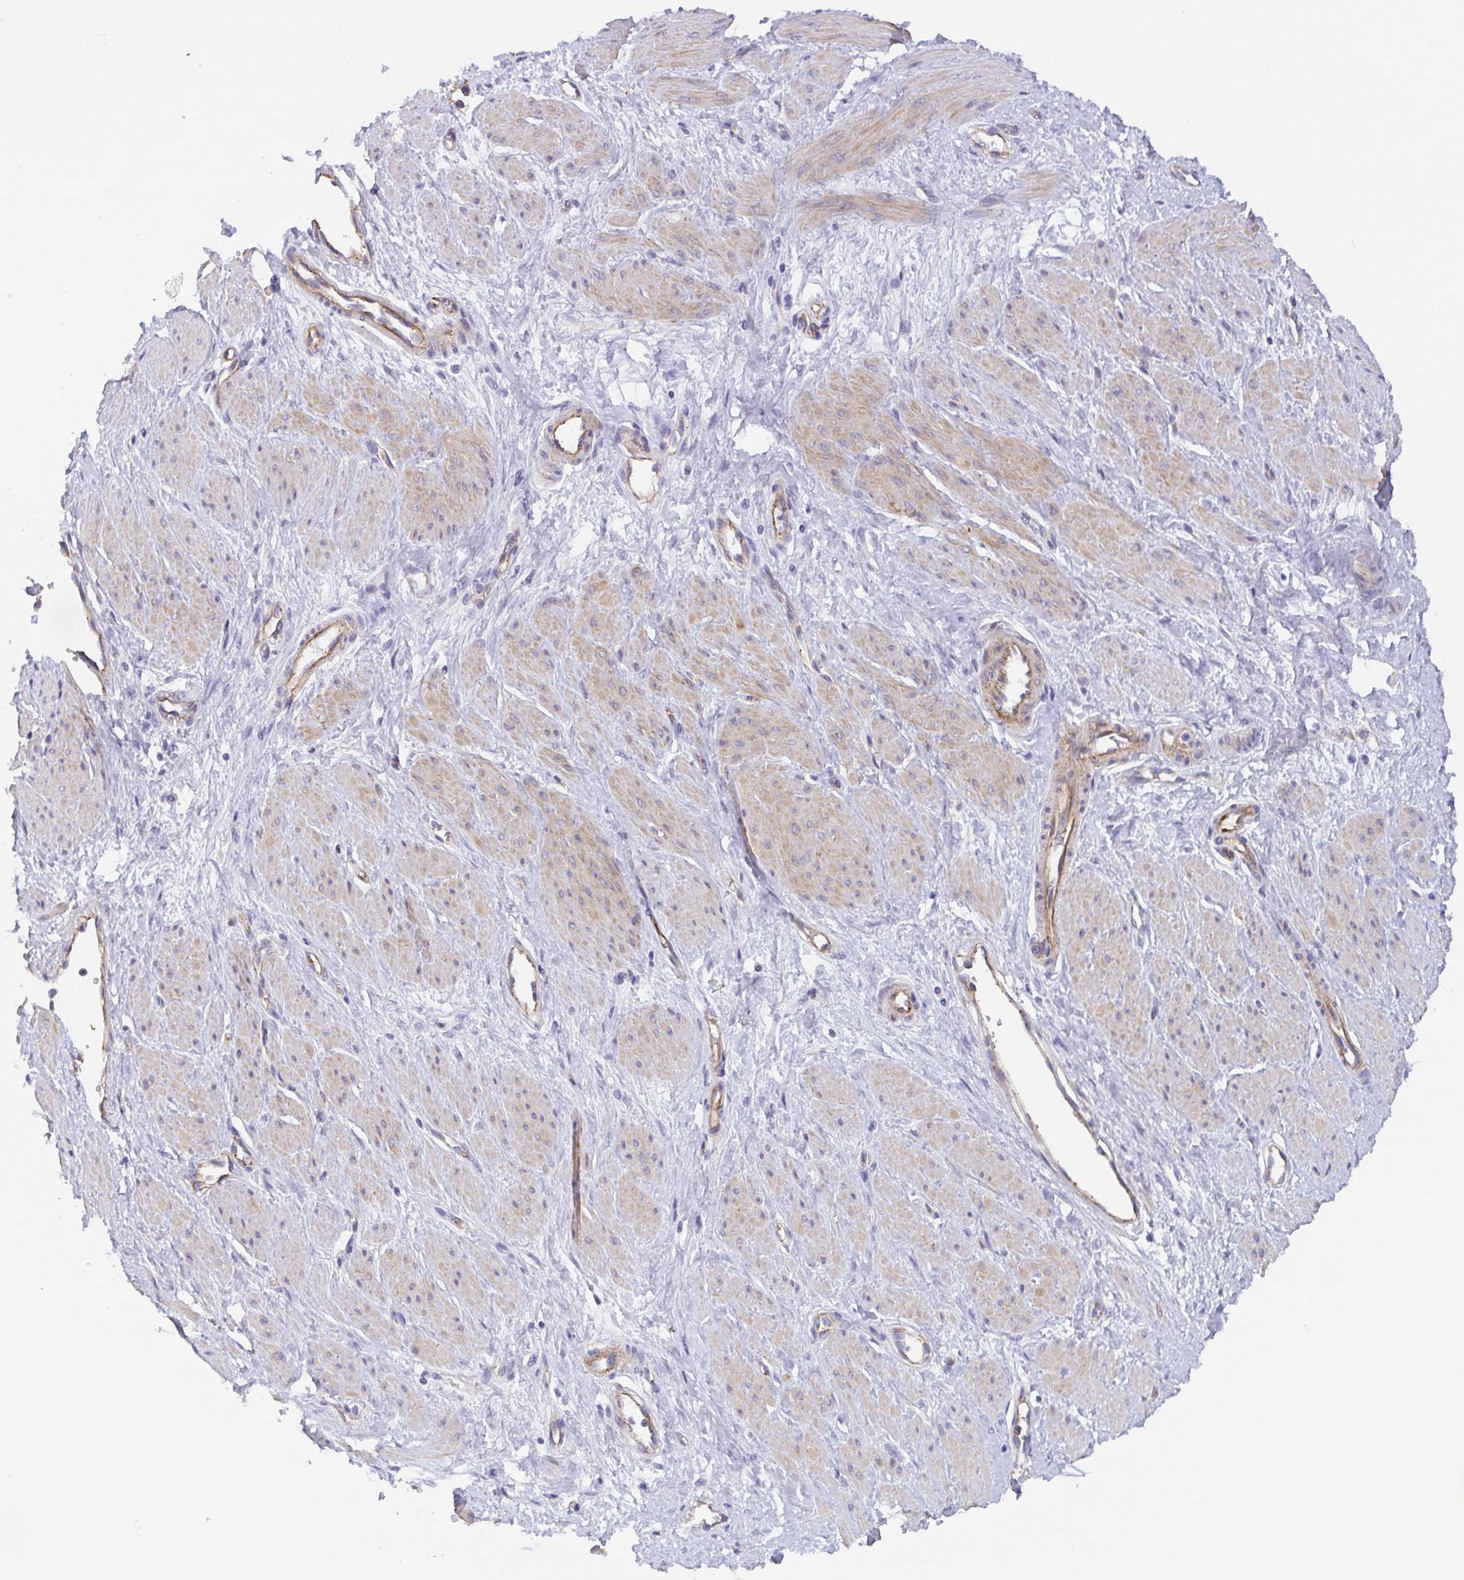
{"staining": {"intensity": "weak", "quantity": "25%-75%", "location": "cytoplasmic/membranous"}, "tissue": "smooth muscle", "cell_type": "Smooth muscle cells", "image_type": "normal", "snomed": [{"axis": "morphology", "description": "Normal tissue, NOS"}, {"axis": "topography", "description": "Smooth muscle"}, {"axis": "topography", "description": "Uterus"}], "caption": "Smooth muscle cells exhibit low levels of weak cytoplasmic/membranous staining in approximately 25%-75% of cells in normal smooth muscle. The staining was performed using DAB (3,3'-diaminobenzidine) to visualize the protein expression in brown, while the nuclei were stained in blue with hematoxylin (Magnification: 20x).", "gene": "TRAM2", "patient": {"sex": "female", "age": 39}}